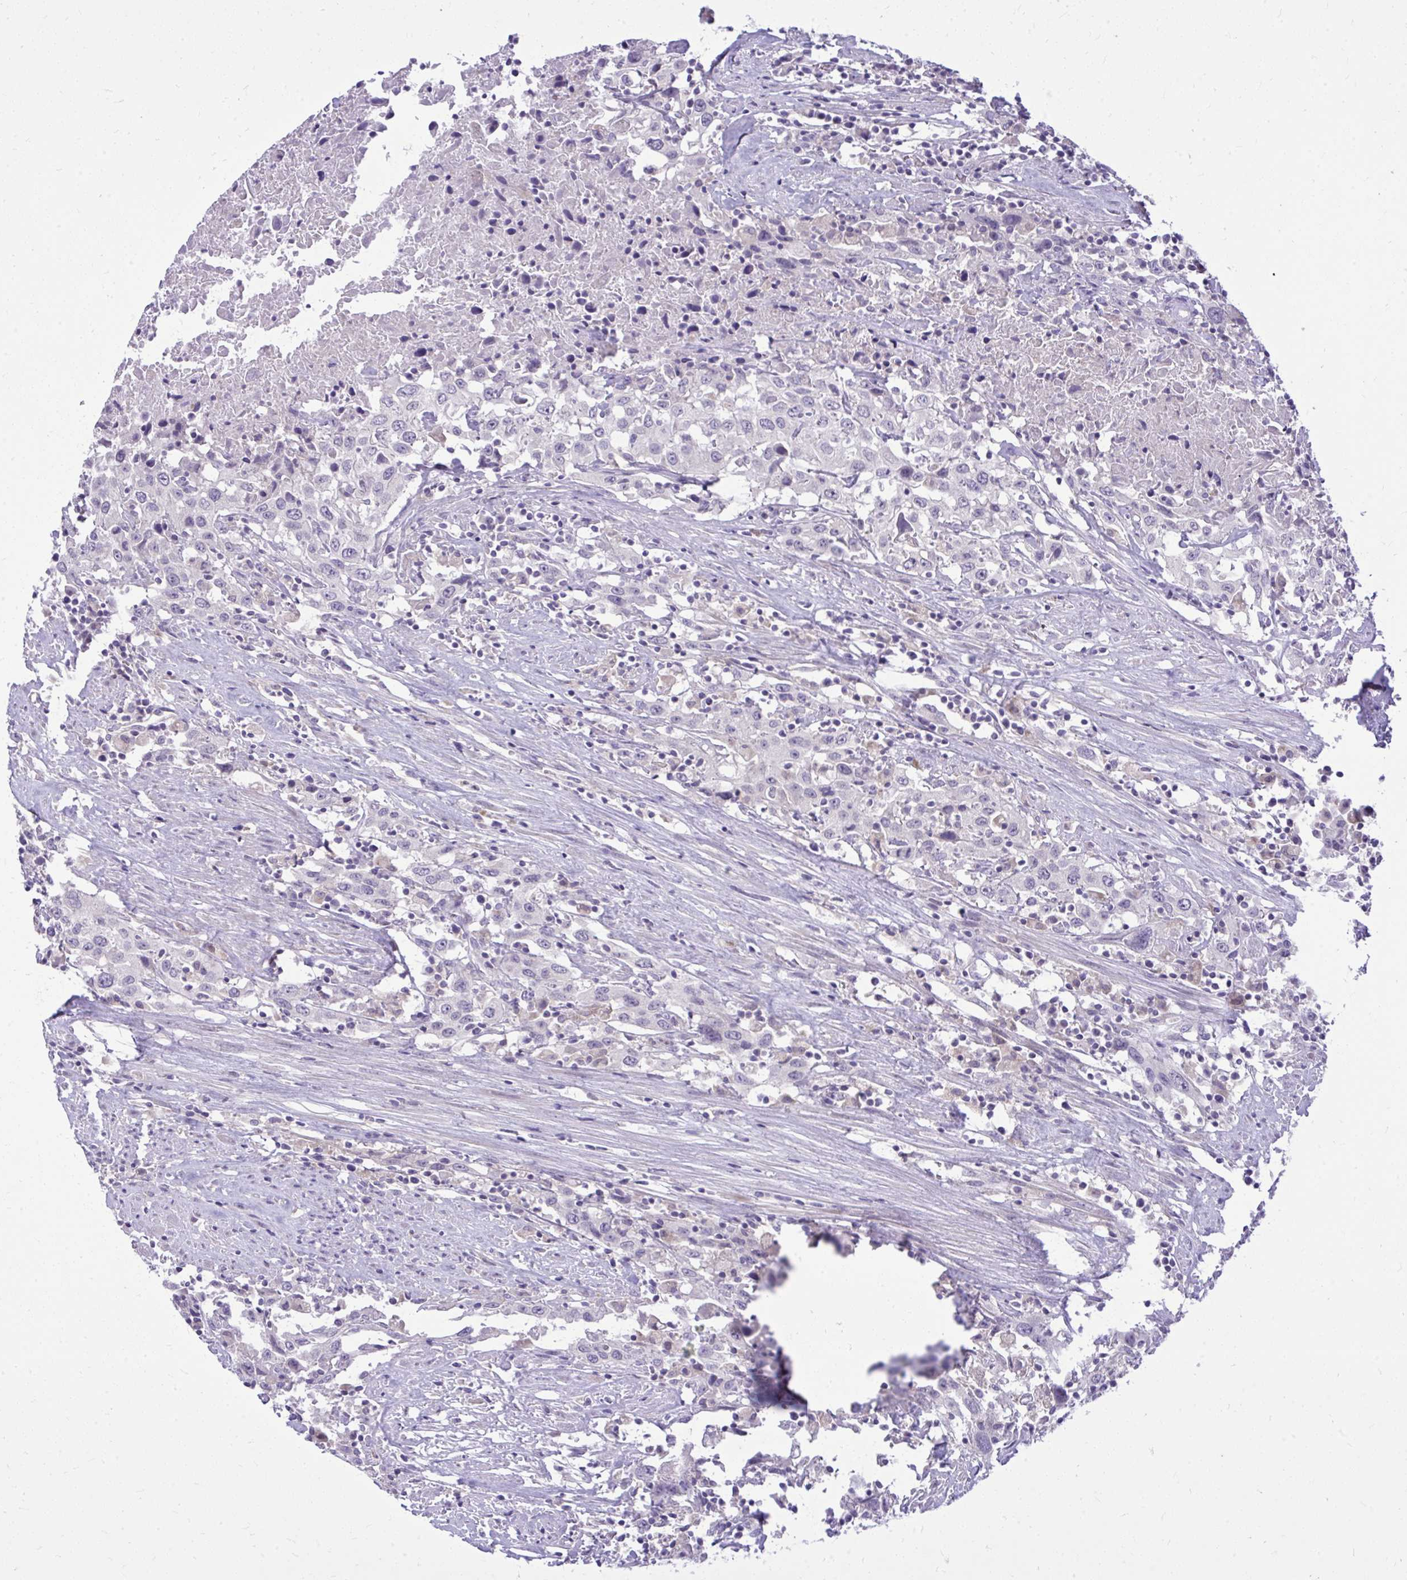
{"staining": {"intensity": "negative", "quantity": "none", "location": "none"}, "tissue": "urothelial cancer", "cell_type": "Tumor cells", "image_type": "cancer", "snomed": [{"axis": "morphology", "description": "Urothelial carcinoma, High grade"}, {"axis": "topography", "description": "Urinary bladder"}], "caption": "Image shows no protein positivity in tumor cells of urothelial cancer tissue.", "gene": "DPY19L1", "patient": {"sex": "male", "age": 61}}